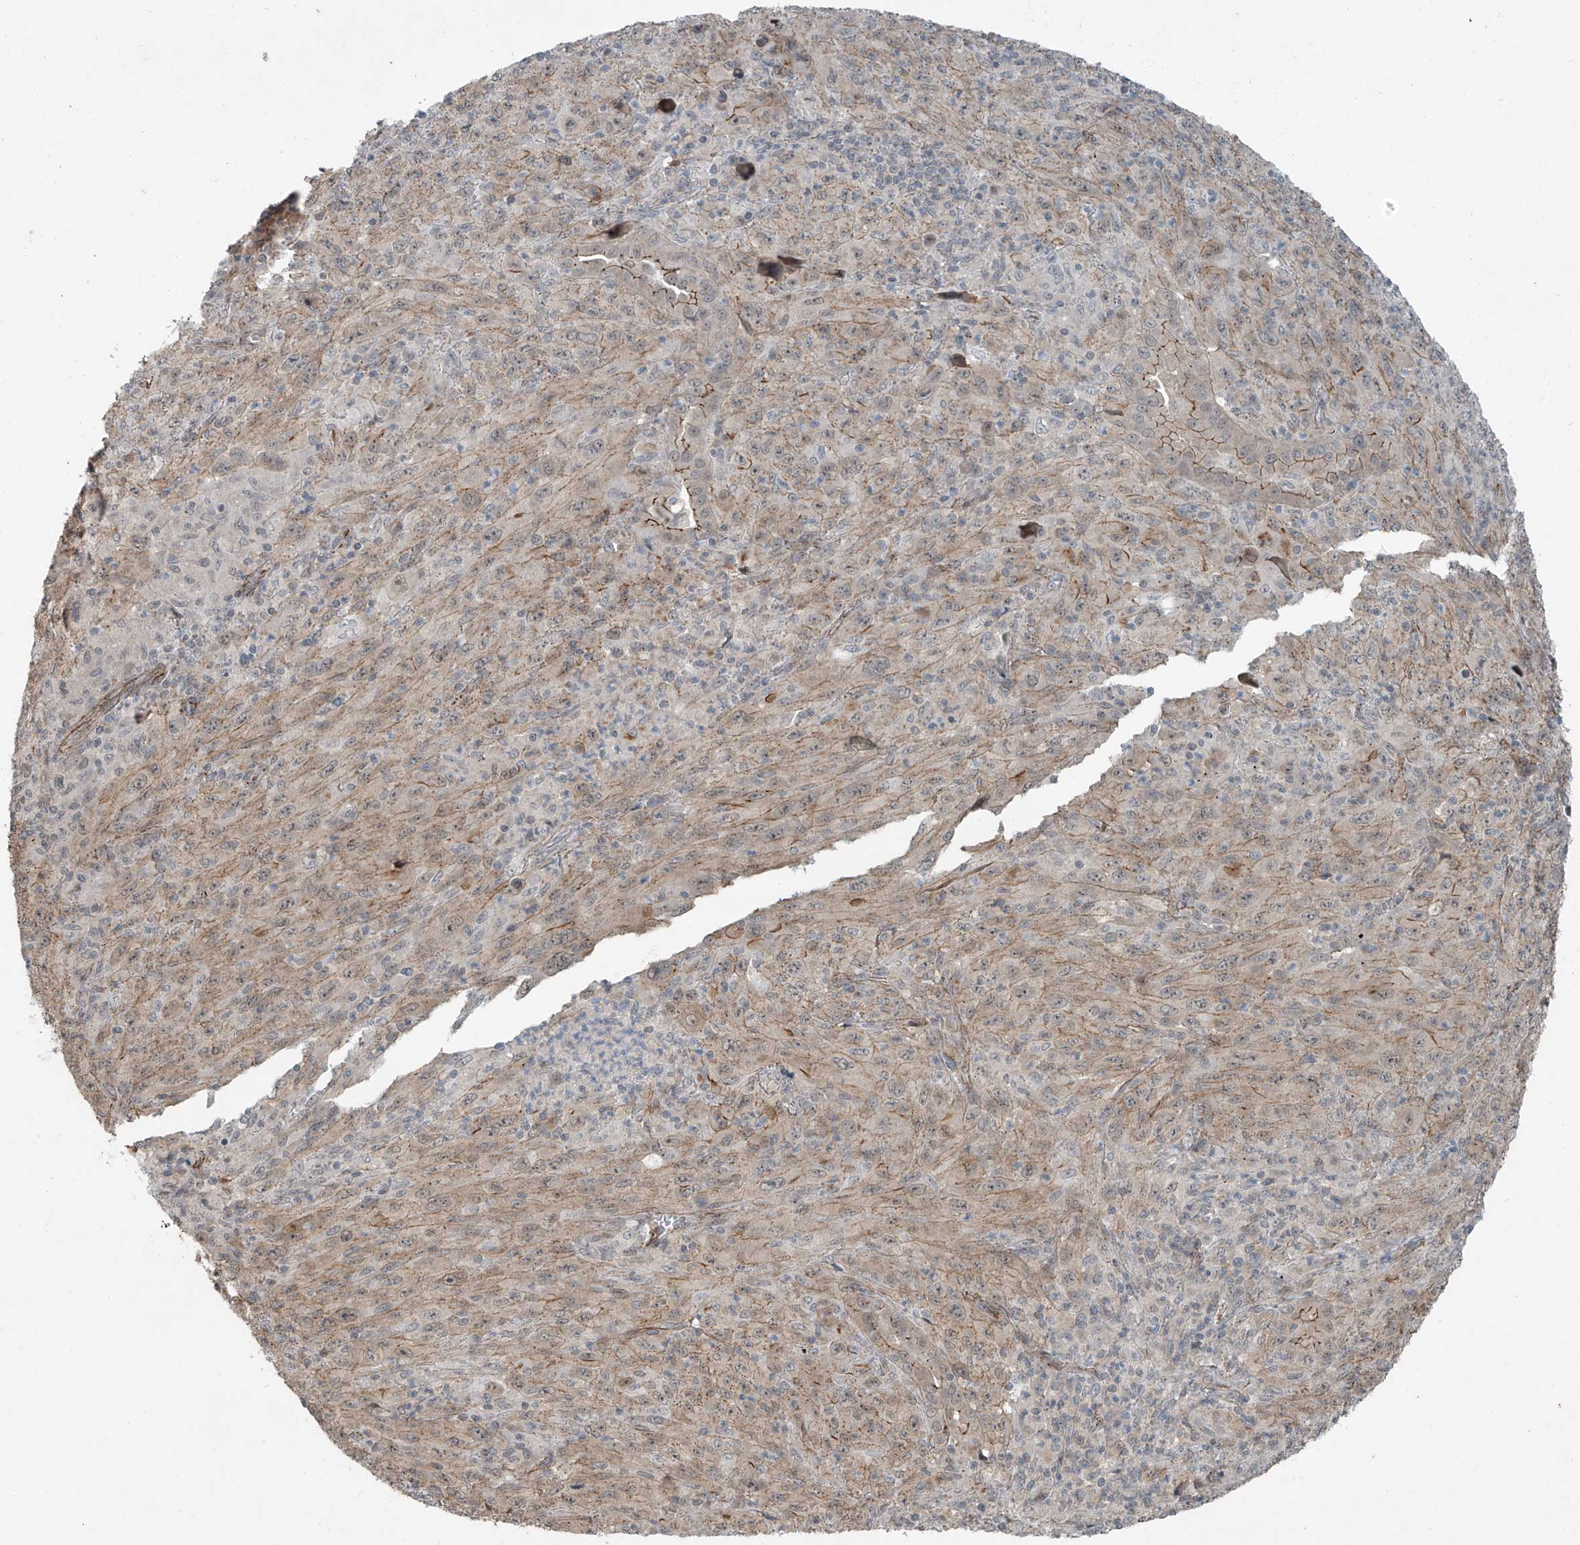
{"staining": {"intensity": "weak", "quantity": ">75%", "location": "cytoplasmic/membranous"}, "tissue": "melanoma", "cell_type": "Tumor cells", "image_type": "cancer", "snomed": [{"axis": "morphology", "description": "Malignant melanoma, Metastatic site"}, {"axis": "topography", "description": "Skin"}], "caption": "IHC histopathology image of neoplastic tissue: human malignant melanoma (metastatic site) stained using immunohistochemistry (IHC) shows low levels of weak protein expression localized specifically in the cytoplasmic/membranous of tumor cells, appearing as a cytoplasmic/membranous brown color.", "gene": "ZNF16", "patient": {"sex": "female", "age": 56}}